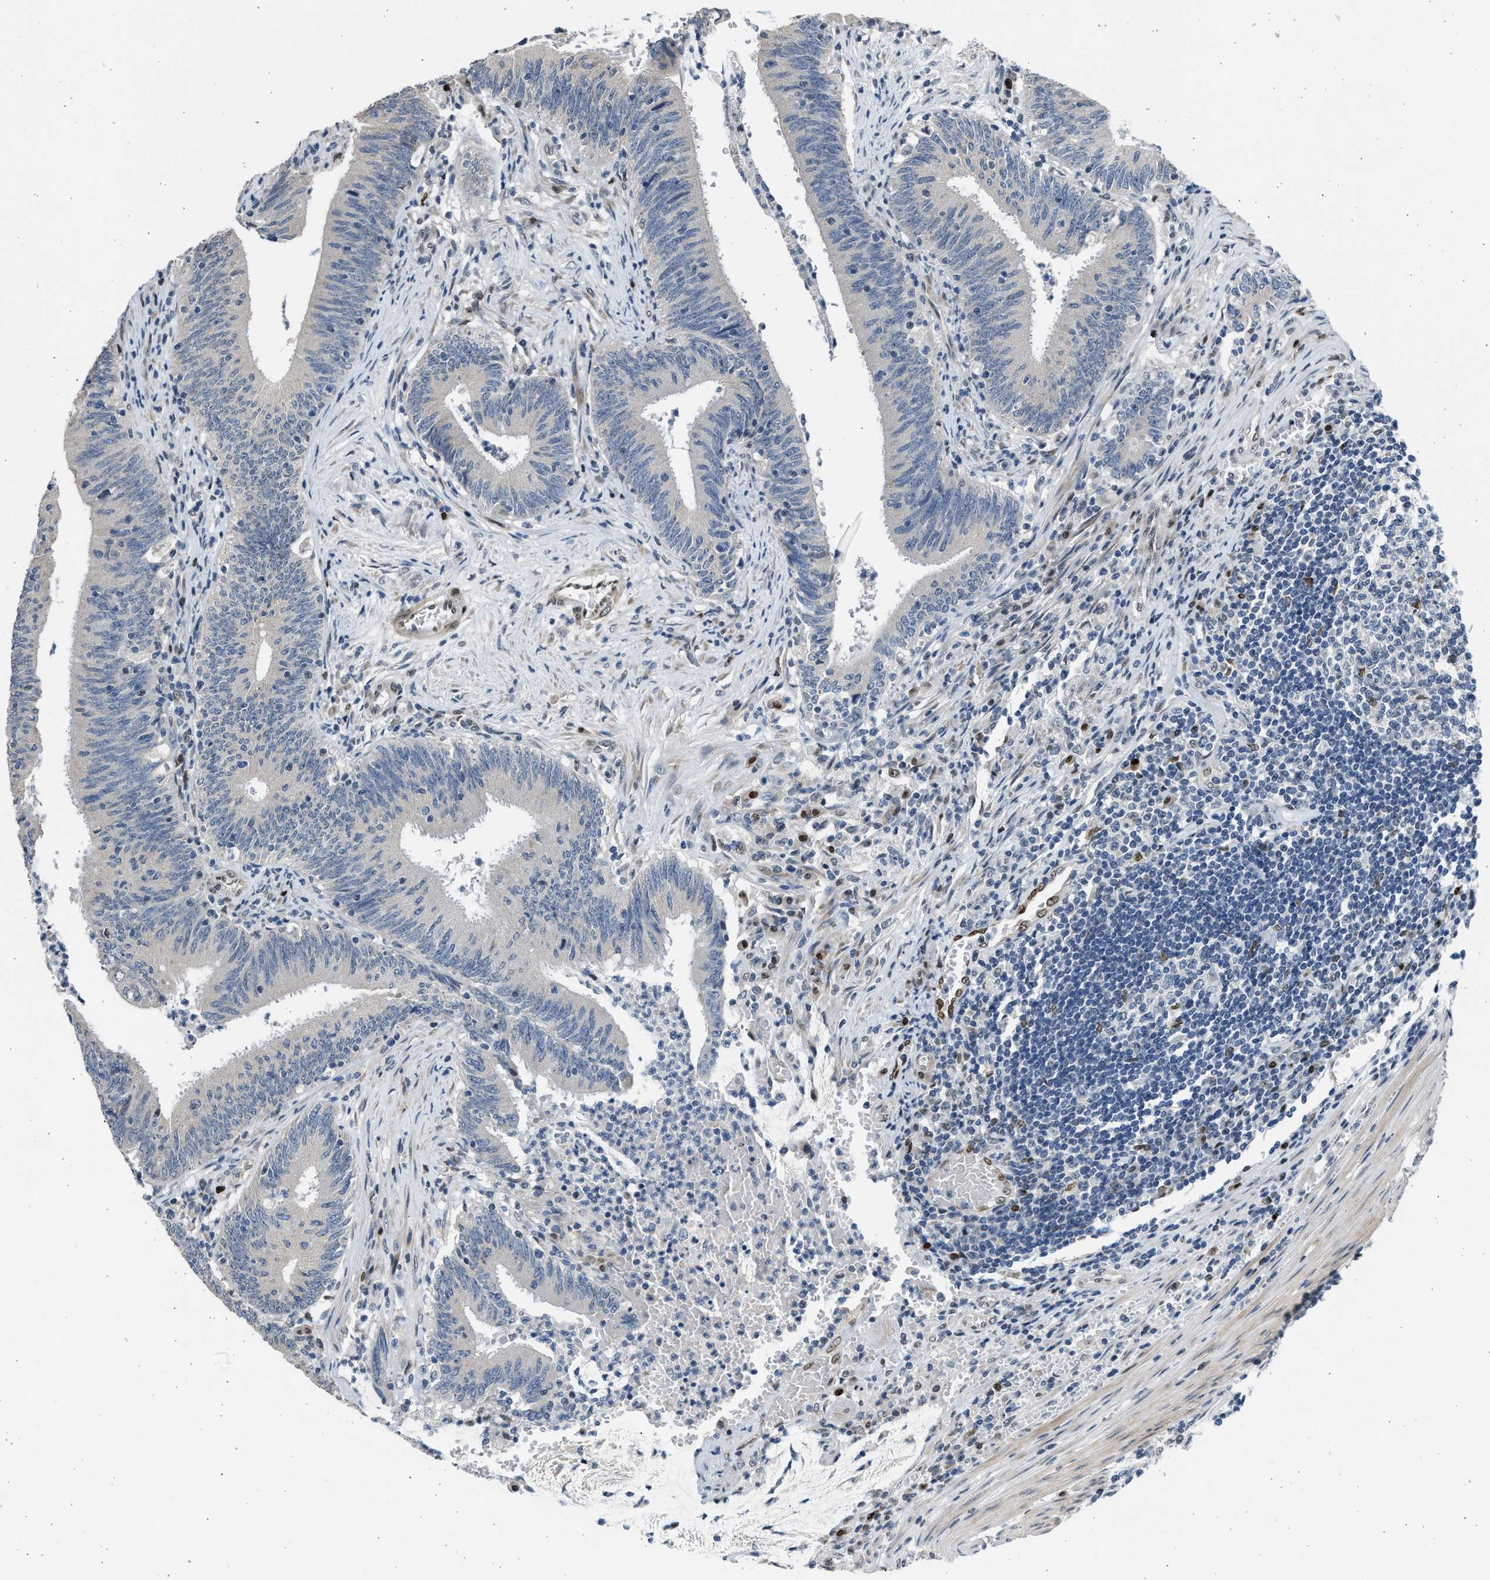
{"staining": {"intensity": "negative", "quantity": "none", "location": "none"}, "tissue": "colorectal cancer", "cell_type": "Tumor cells", "image_type": "cancer", "snomed": [{"axis": "morphology", "description": "Normal tissue, NOS"}, {"axis": "morphology", "description": "Adenocarcinoma, NOS"}, {"axis": "topography", "description": "Rectum"}], "caption": "Colorectal adenocarcinoma stained for a protein using IHC displays no positivity tumor cells.", "gene": "HMGN3", "patient": {"sex": "female", "age": 66}}